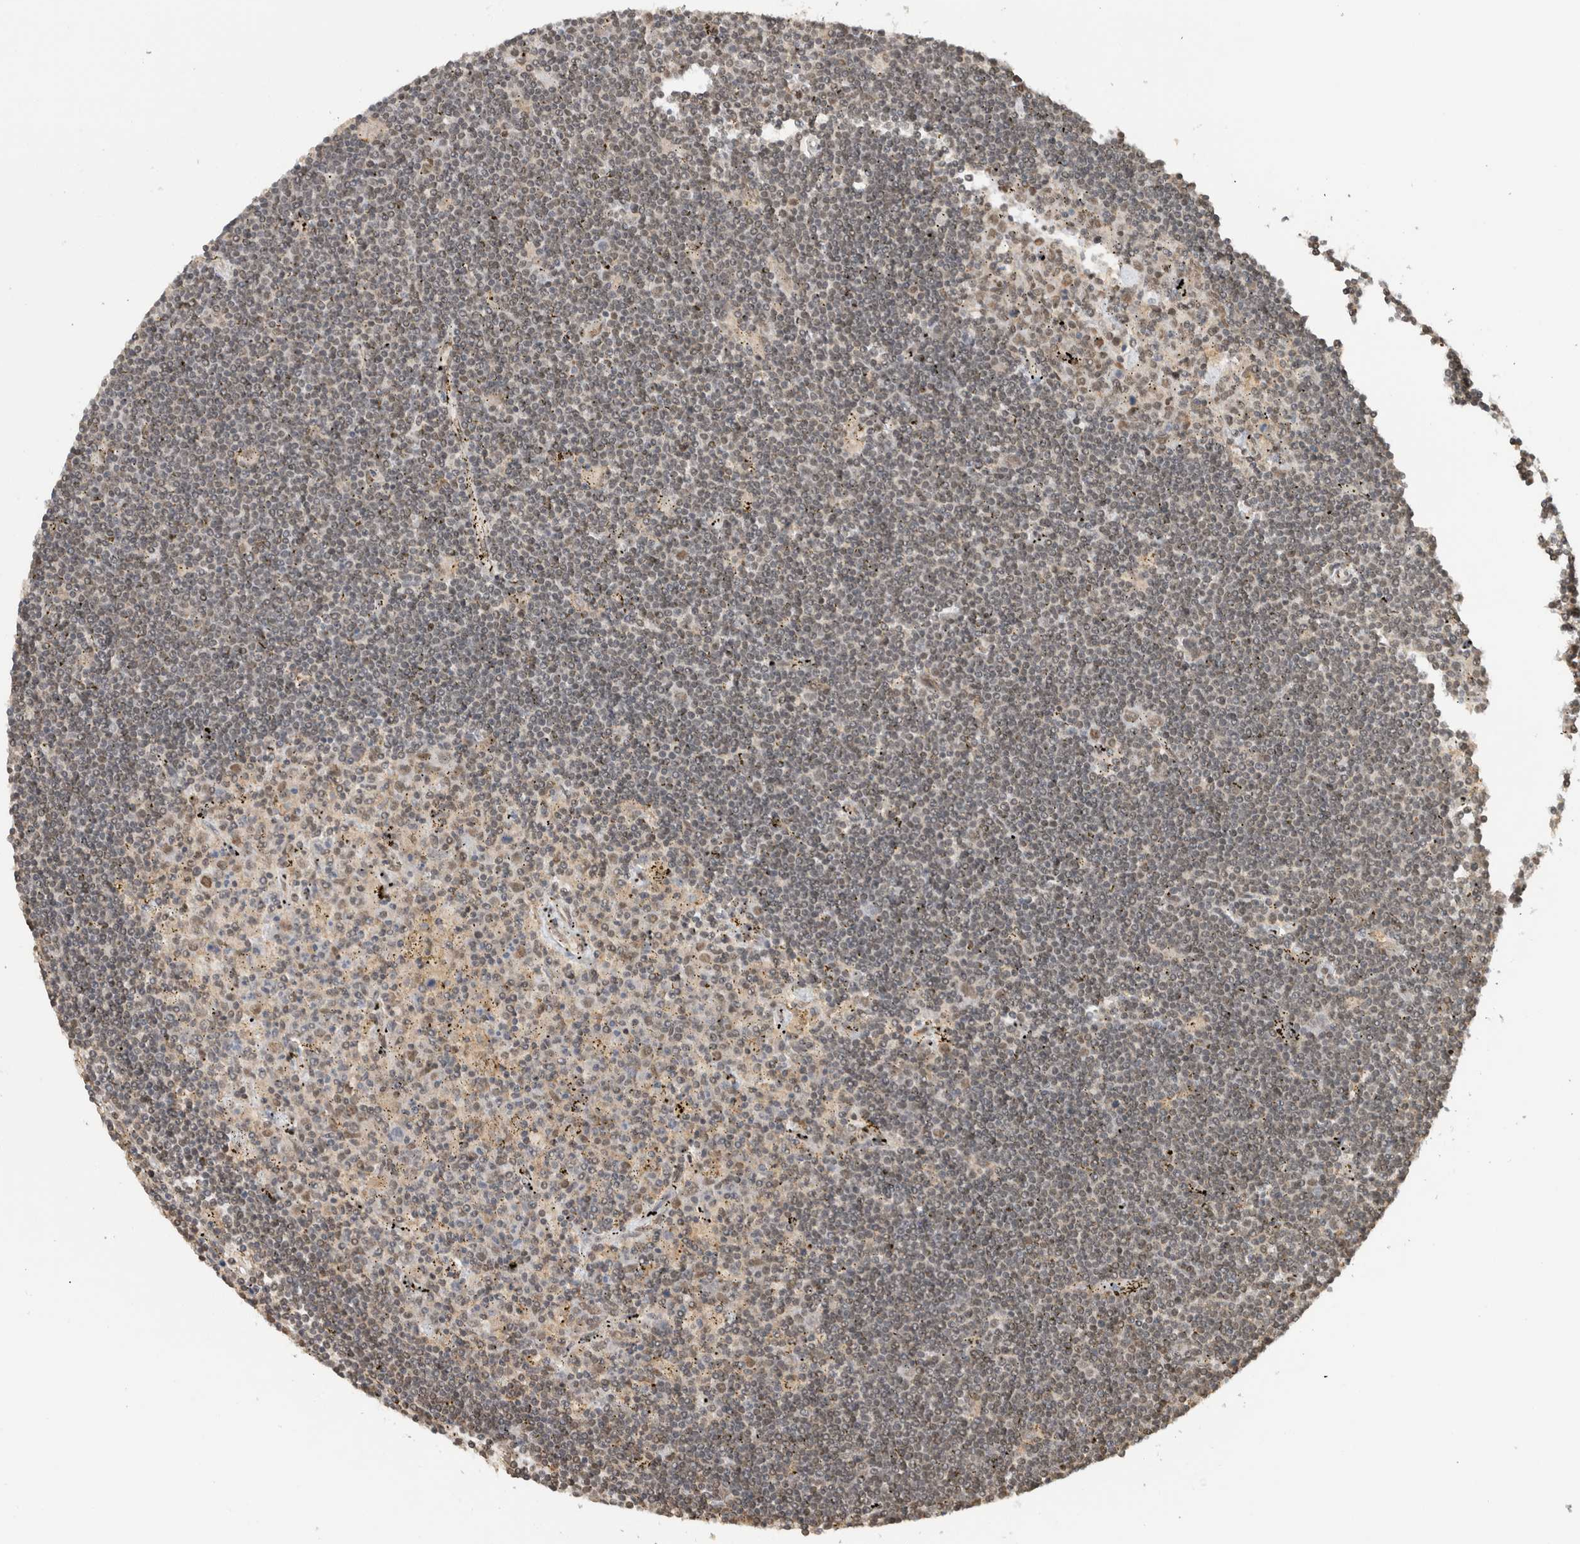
{"staining": {"intensity": "weak", "quantity": "25%-75%", "location": "nuclear"}, "tissue": "lymphoma", "cell_type": "Tumor cells", "image_type": "cancer", "snomed": [{"axis": "morphology", "description": "Malignant lymphoma, non-Hodgkin's type, Low grade"}, {"axis": "topography", "description": "Spleen"}], "caption": "Immunohistochemistry (IHC) (DAB (3,3'-diaminobenzidine)) staining of low-grade malignant lymphoma, non-Hodgkin's type exhibits weak nuclear protein expression in approximately 25%-75% of tumor cells.", "gene": "C1orf21", "patient": {"sex": "male", "age": 76}}